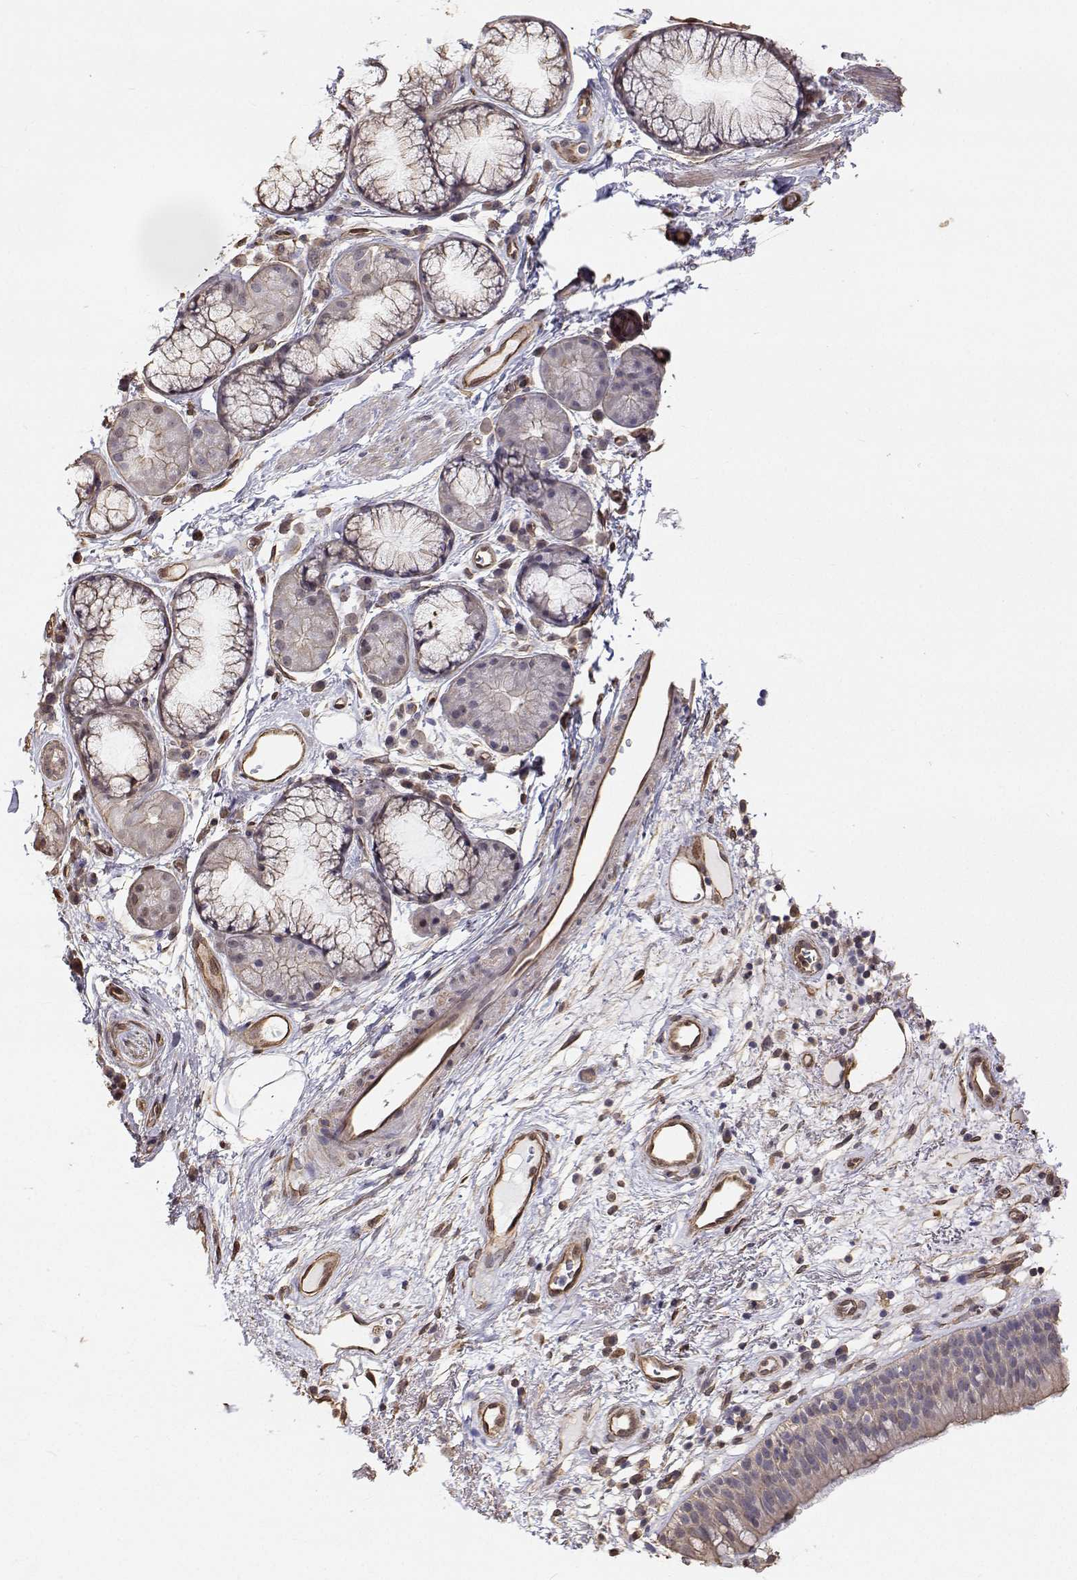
{"staining": {"intensity": "weak", "quantity": "25%-75%", "location": "cytoplasmic/membranous"}, "tissue": "bronchus", "cell_type": "Respiratory epithelial cells", "image_type": "normal", "snomed": [{"axis": "morphology", "description": "Normal tissue, NOS"}, {"axis": "topography", "description": "Cartilage tissue"}, {"axis": "topography", "description": "Bronchus"}], "caption": "IHC micrograph of benign human bronchus stained for a protein (brown), which demonstrates low levels of weak cytoplasmic/membranous positivity in approximately 25%-75% of respiratory epithelial cells.", "gene": "GSDMA", "patient": {"sex": "male", "age": 58}}